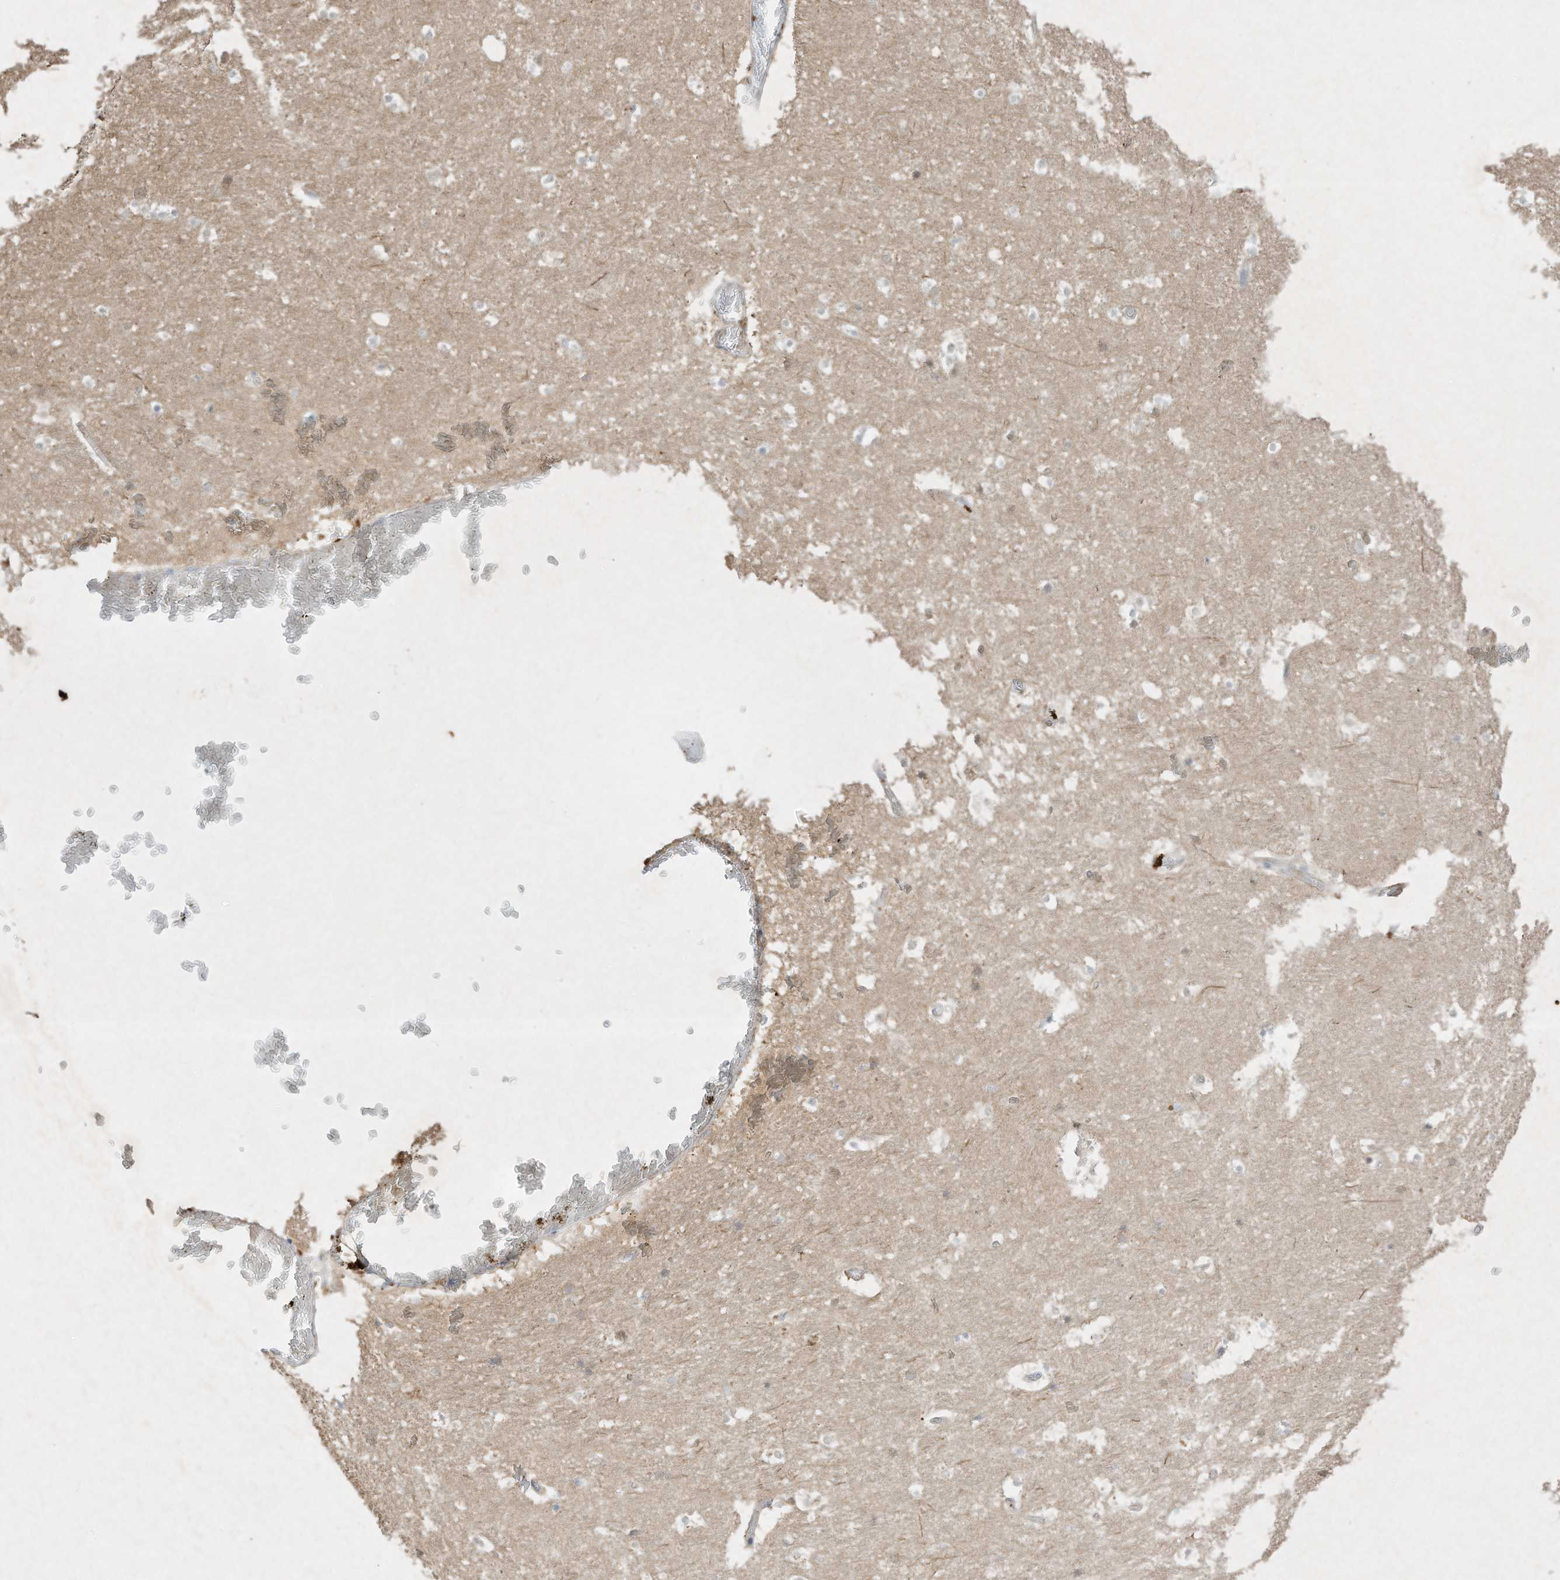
{"staining": {"intensity": "negative", "quantity": "none", "location": "none"}, "tissue": "hippocampus", "cell_type": "Glial cells", "image_type": "normal", "snomed": [{"axis": "morphology", "description": "Normal tissue, NOS"}, {"axis": "topography", "description": "Hippocampus"}], "caption": "Protein analysis of benign hippocampus reveals no significant positivity in glial cells. (DAB immunohistochemistry (IHC) visualized using brightfield microscopy, high magnification).", "gene": "FETUB", "patient": {"sex": "female", "age": 52}}